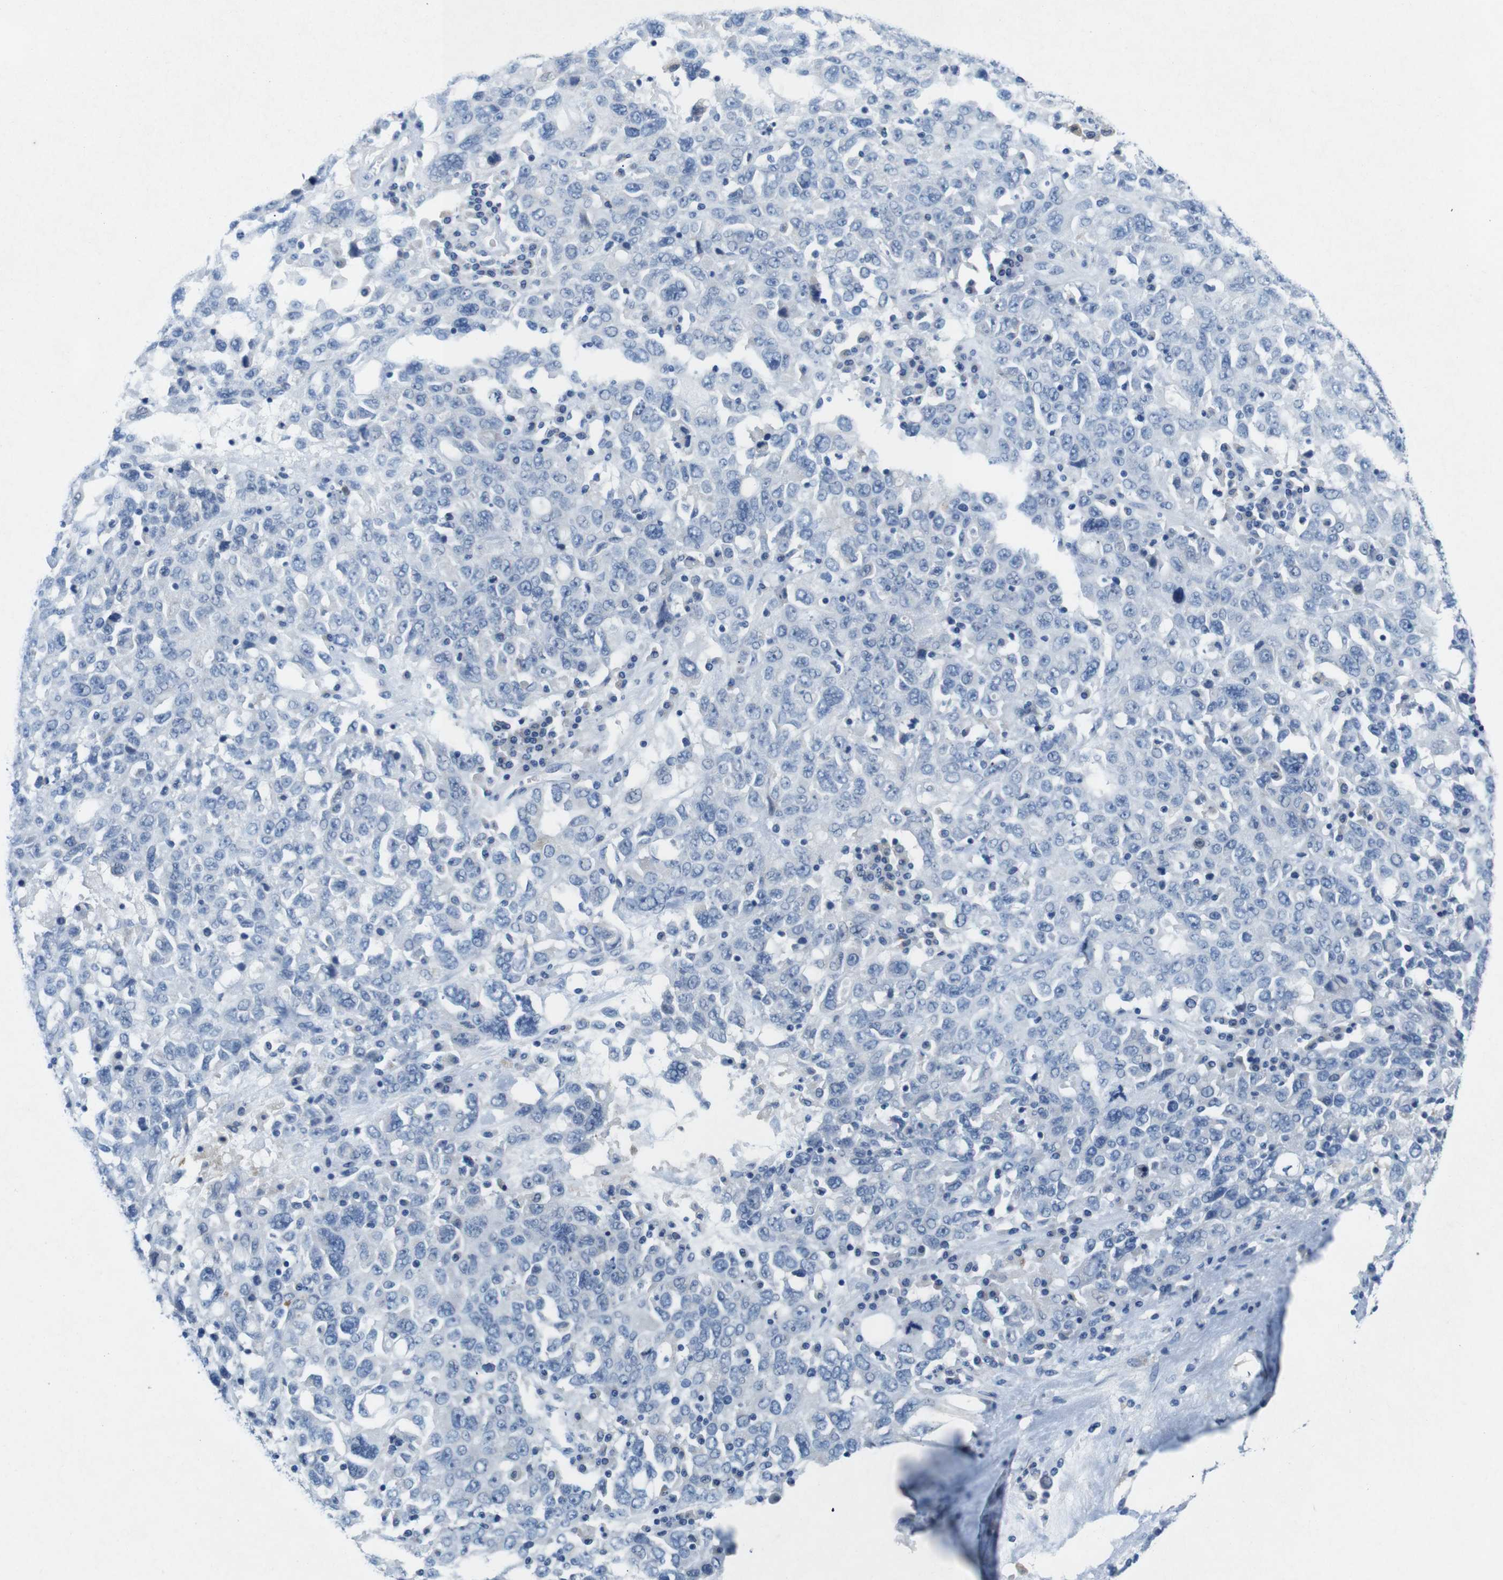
{"staining": {"intensity": "negative", "quantity": "none", "location": "none"}, "tissue": "ovarian cancer", "cell_type": "Tumor cells", "image_type": "cancer", "snomed": [{"axis": "morphology", "description": "Carcinoma, endometroid"}, {"axis": "topography", "description": "Ovary"}], "caption": "Image shows no protein expression in tumor cells of ovarian cancer (endometroid carcinoma) tissue.", "gene": "GOLGA2", "patient": {"sex": "female", "age": 62}}